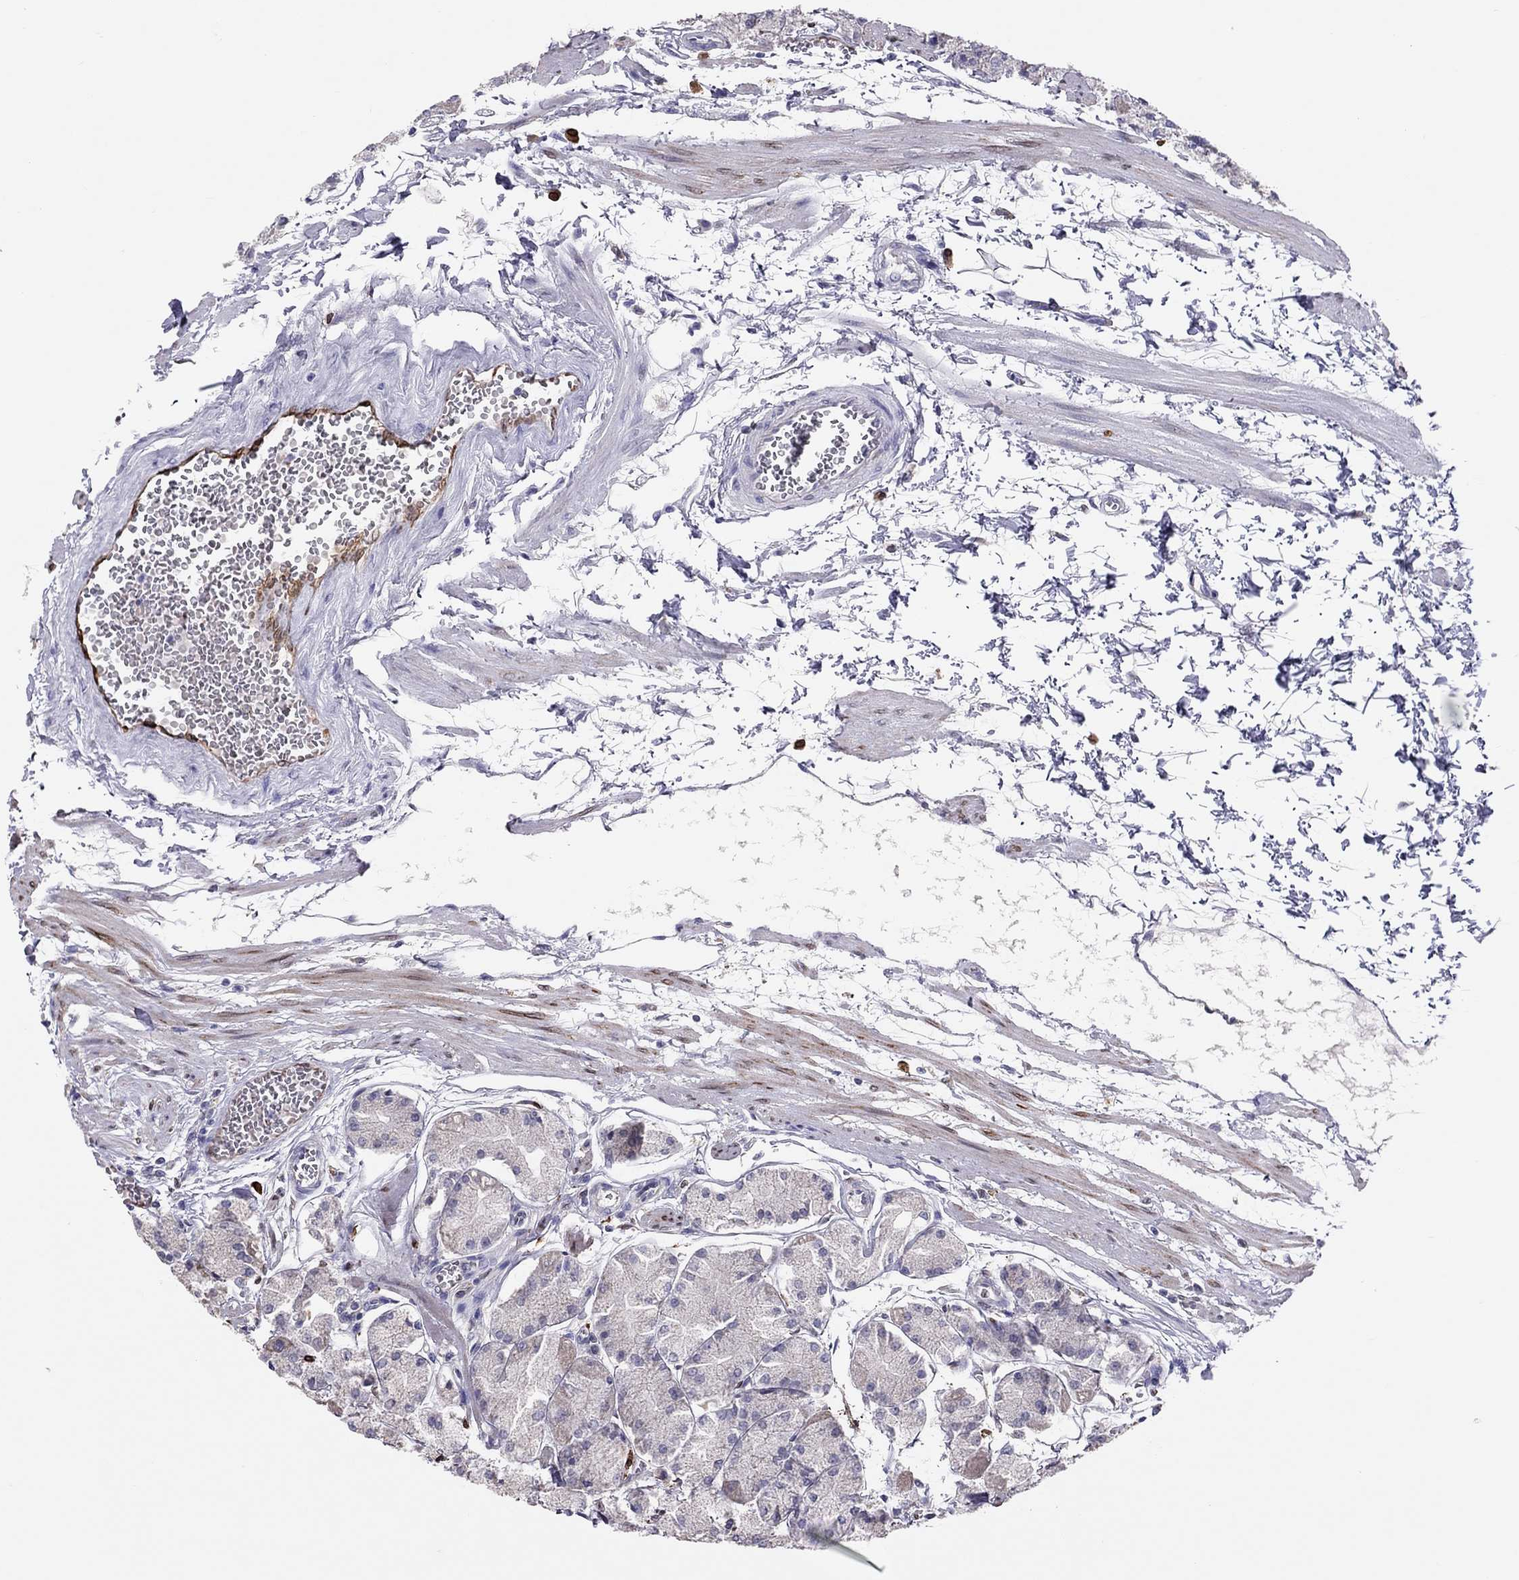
{"staining": {"intensity": "negative", "quantity": "none", "location": "none"}, "tissue": "stomach", "cell_type": "Glandular cells", "image_type": "normal", "snomed": [{"axis": "morphology", "description": "Normal tissue, NOS"}, {"axis": "topography", "description": "Stomach, upper"}], "caption": "This is an immunohistochemistry (IHC) micrograph of benign stomach. There is no staining in glandular cells.", "gene": "ADORA2A", "patient": {"sex": "male", "age": 60}}